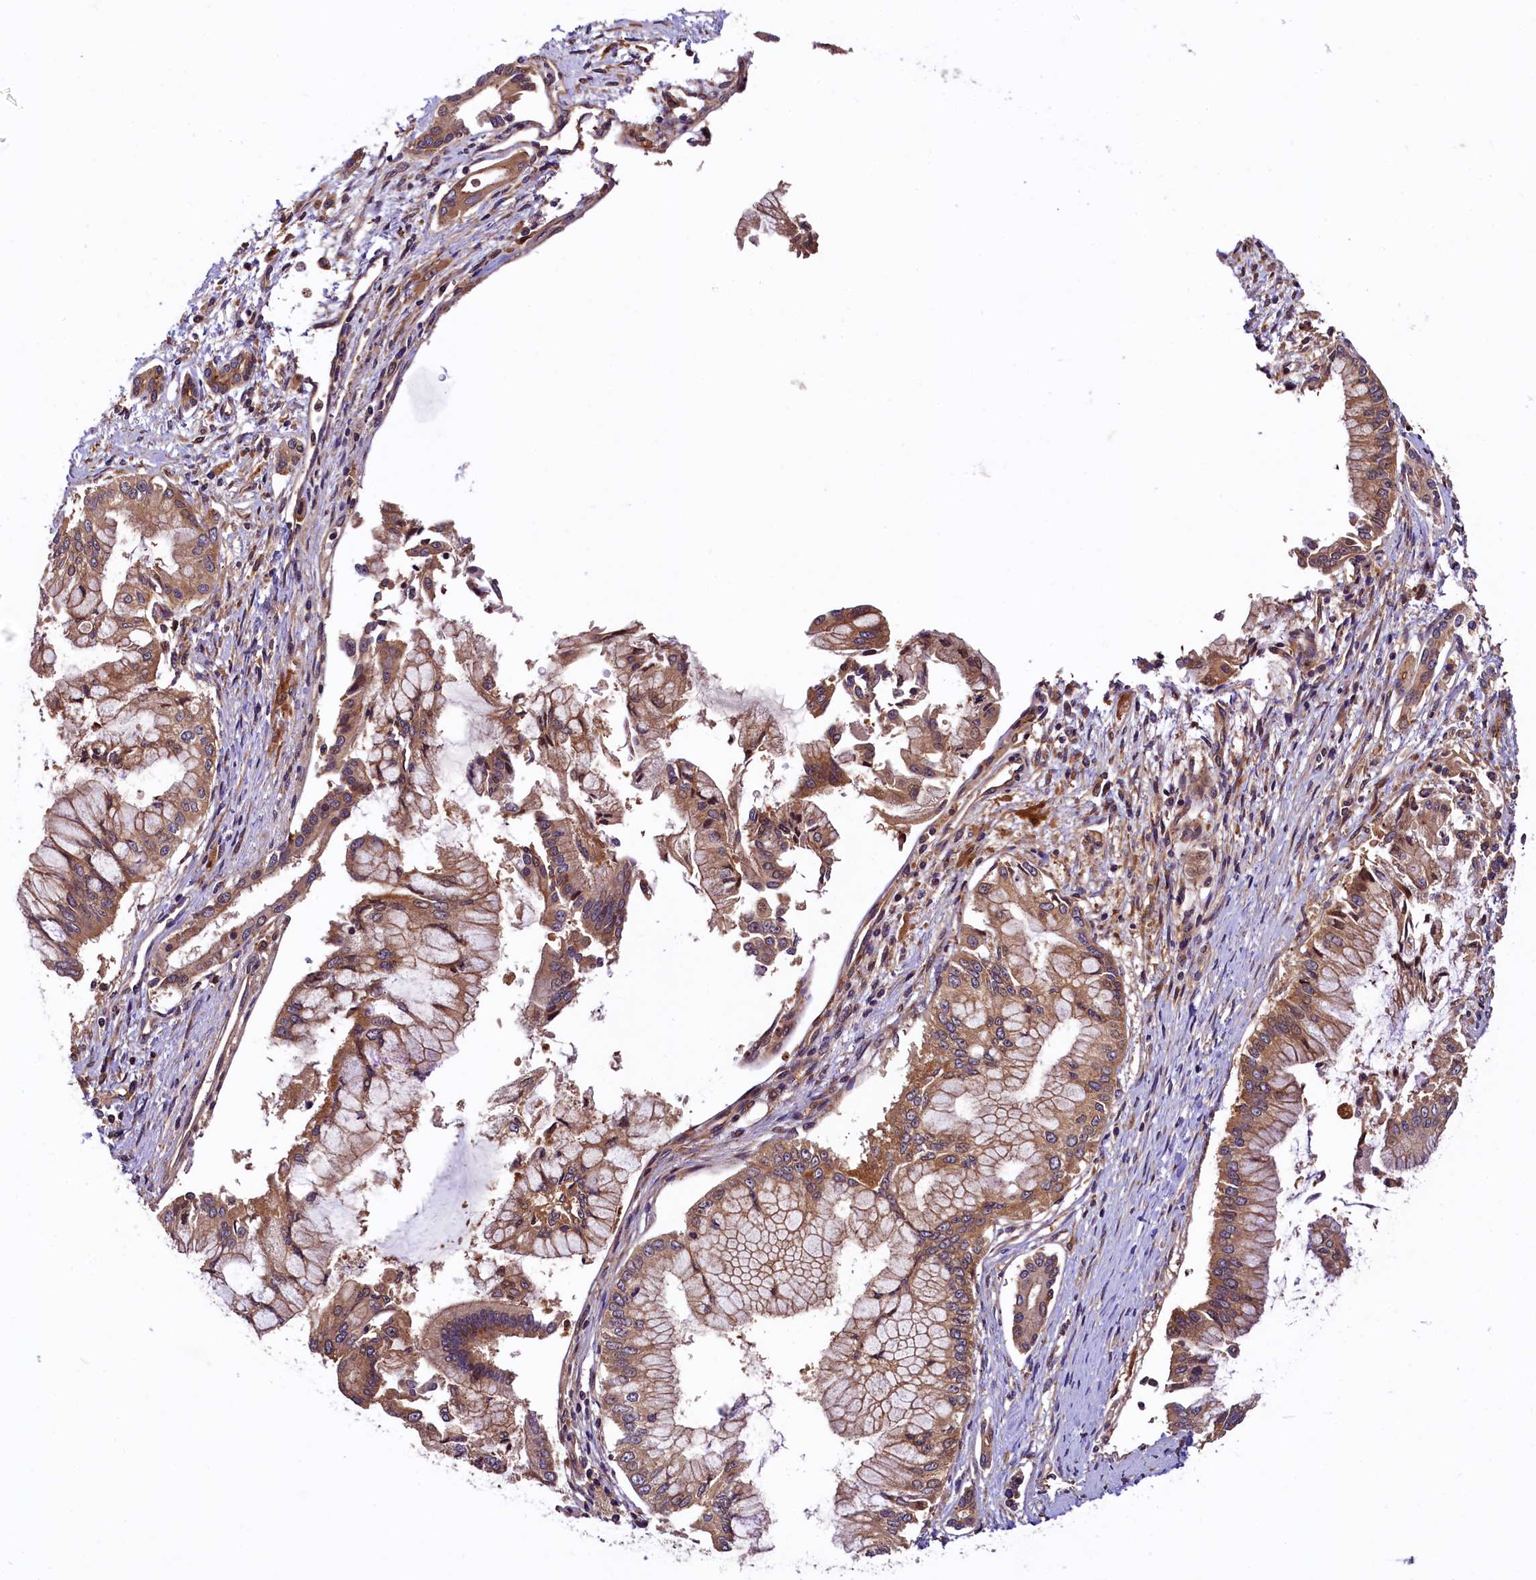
{"staining": {"intensity": "moderate", "quantity": ">75%", "location": "cytoplasmic/membranous"}, "tissue": "pancreatic cancer", "cell_type": "Tumor cells", "image_type": "cancer", "snomed": [{"axis": "morphology", "description": "Adenocarcinoma, NOS"}, {"axis": "topography", "description": "Pancreas"}], "caption": "Tumor cells show medium levels of moderate cytoplasmic/membranous positivity in about >75% of cells in adenocarcinoma (pancreatic).", "gene": "VPS35", "patient": {"sex": "male", "age": 46}}